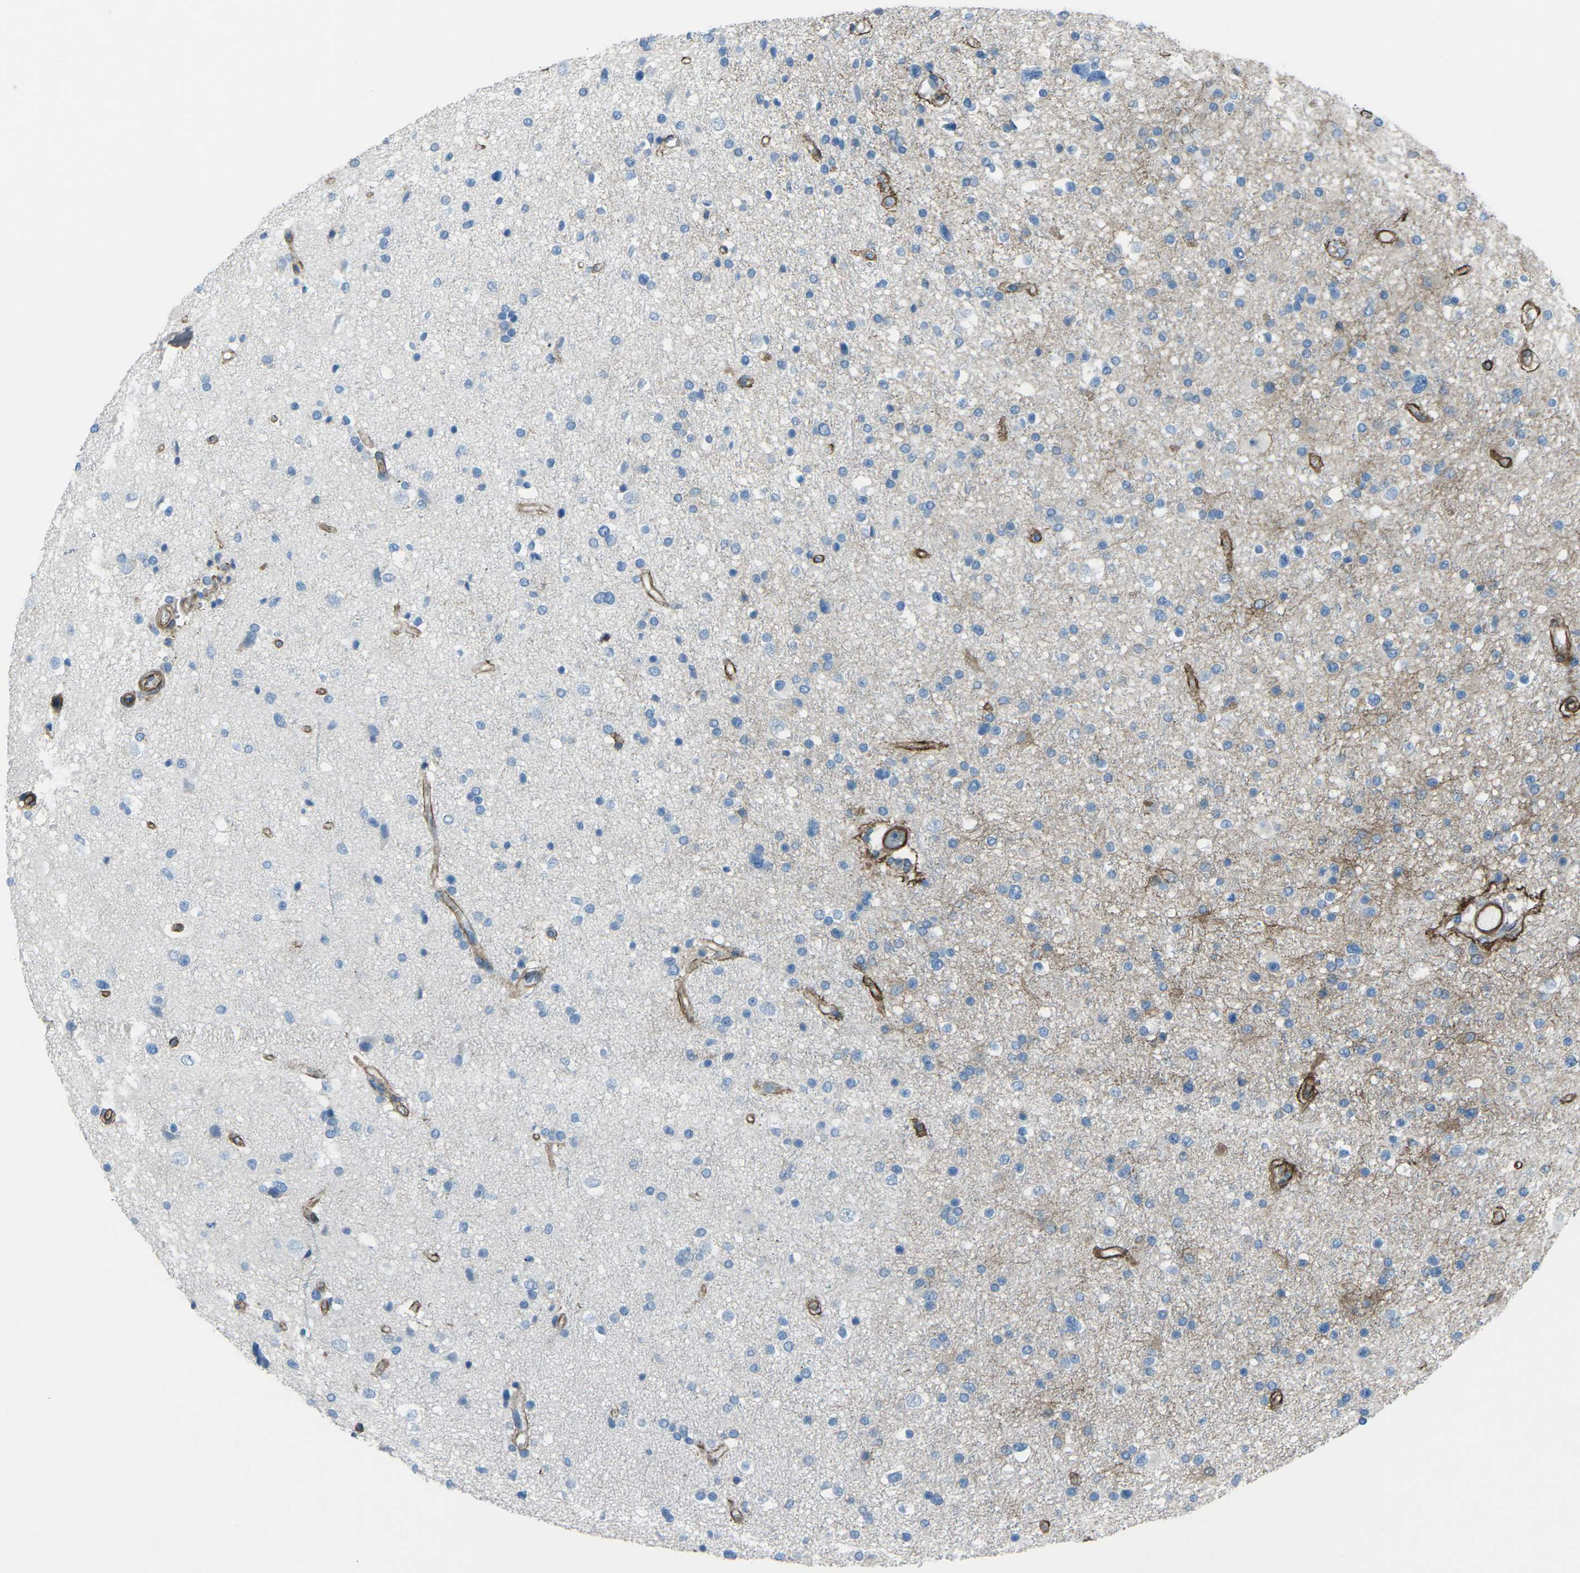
{"staining": {"intensity": "negative", "quantity": "none", "location": "none"}, "tissue": "glioma", "cell_type": "Tumor cells", "image_type": "cancer", "snomed": [{"axis": "morphology", "description": "Glioma, malignant, High grade"}, {"axis": "topography", "description": "Brain"}], "caption": "Immunohistochemistry (IHC) image of neoplastic tissue: human glioma stained with DAB reveals no significant protein staining in tumor cells.", "gene": "UTRN", "patient": {"sex": "male", "age": 33}}